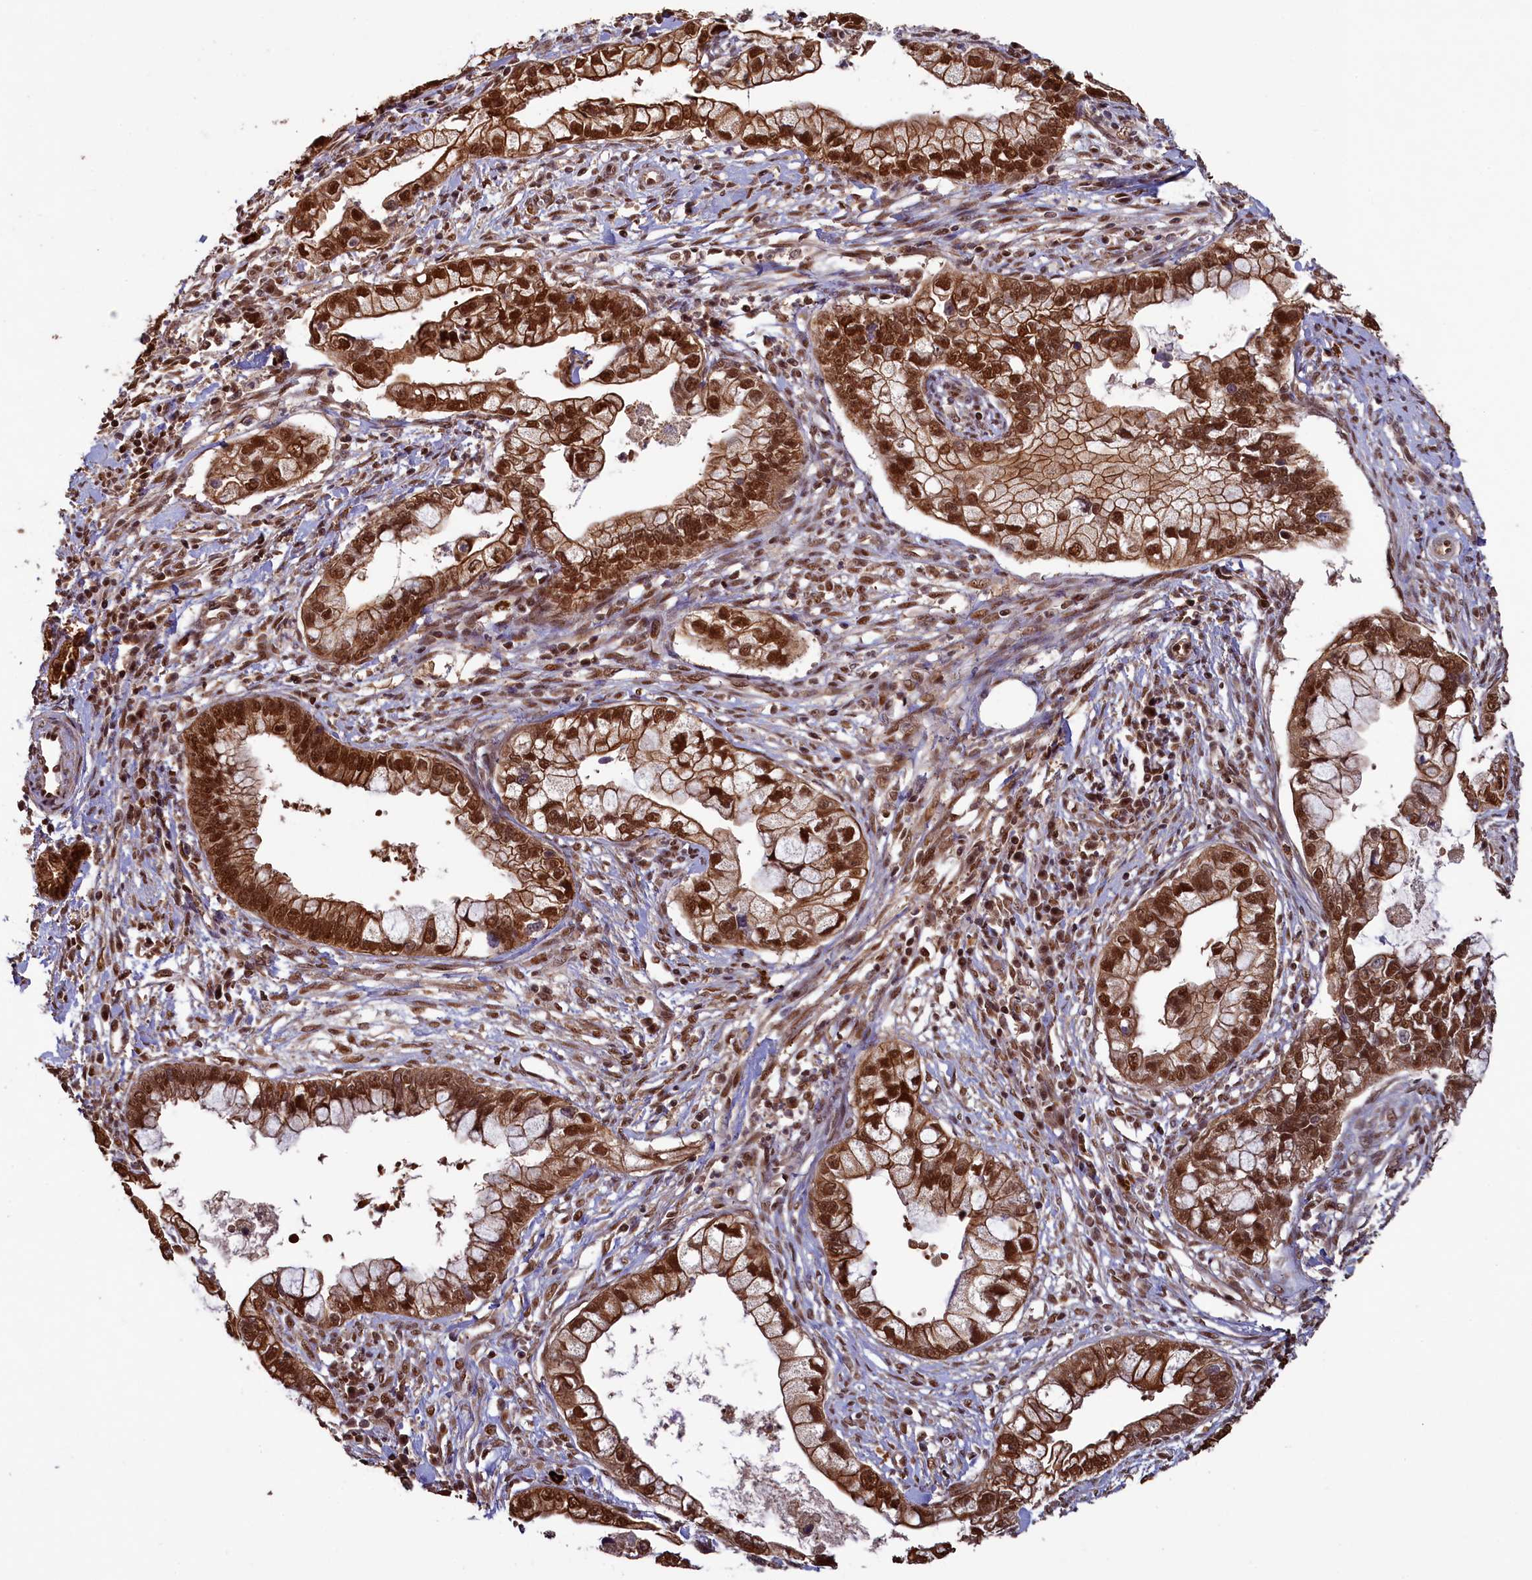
{"staining": {"intensity": "strong", "quantity": ">75%", "location": "cytoplasmic/membranous,nuclear"}, "tissue": "cervical cancer", "cell_type": "Tumor cells", "image_type": "cancer", "snomed": [{"axis": "morphology", "description": "Adenocarcinoma, NOS"}, {"axis": "topography", "description": "Cervix"}], "caption": "Cervical adenocarcinoma stained with a protein marker demonstrates strong staining in tumor cells.", "gene": "NAE1", "patient": {"sex": "female", "age": 44}}